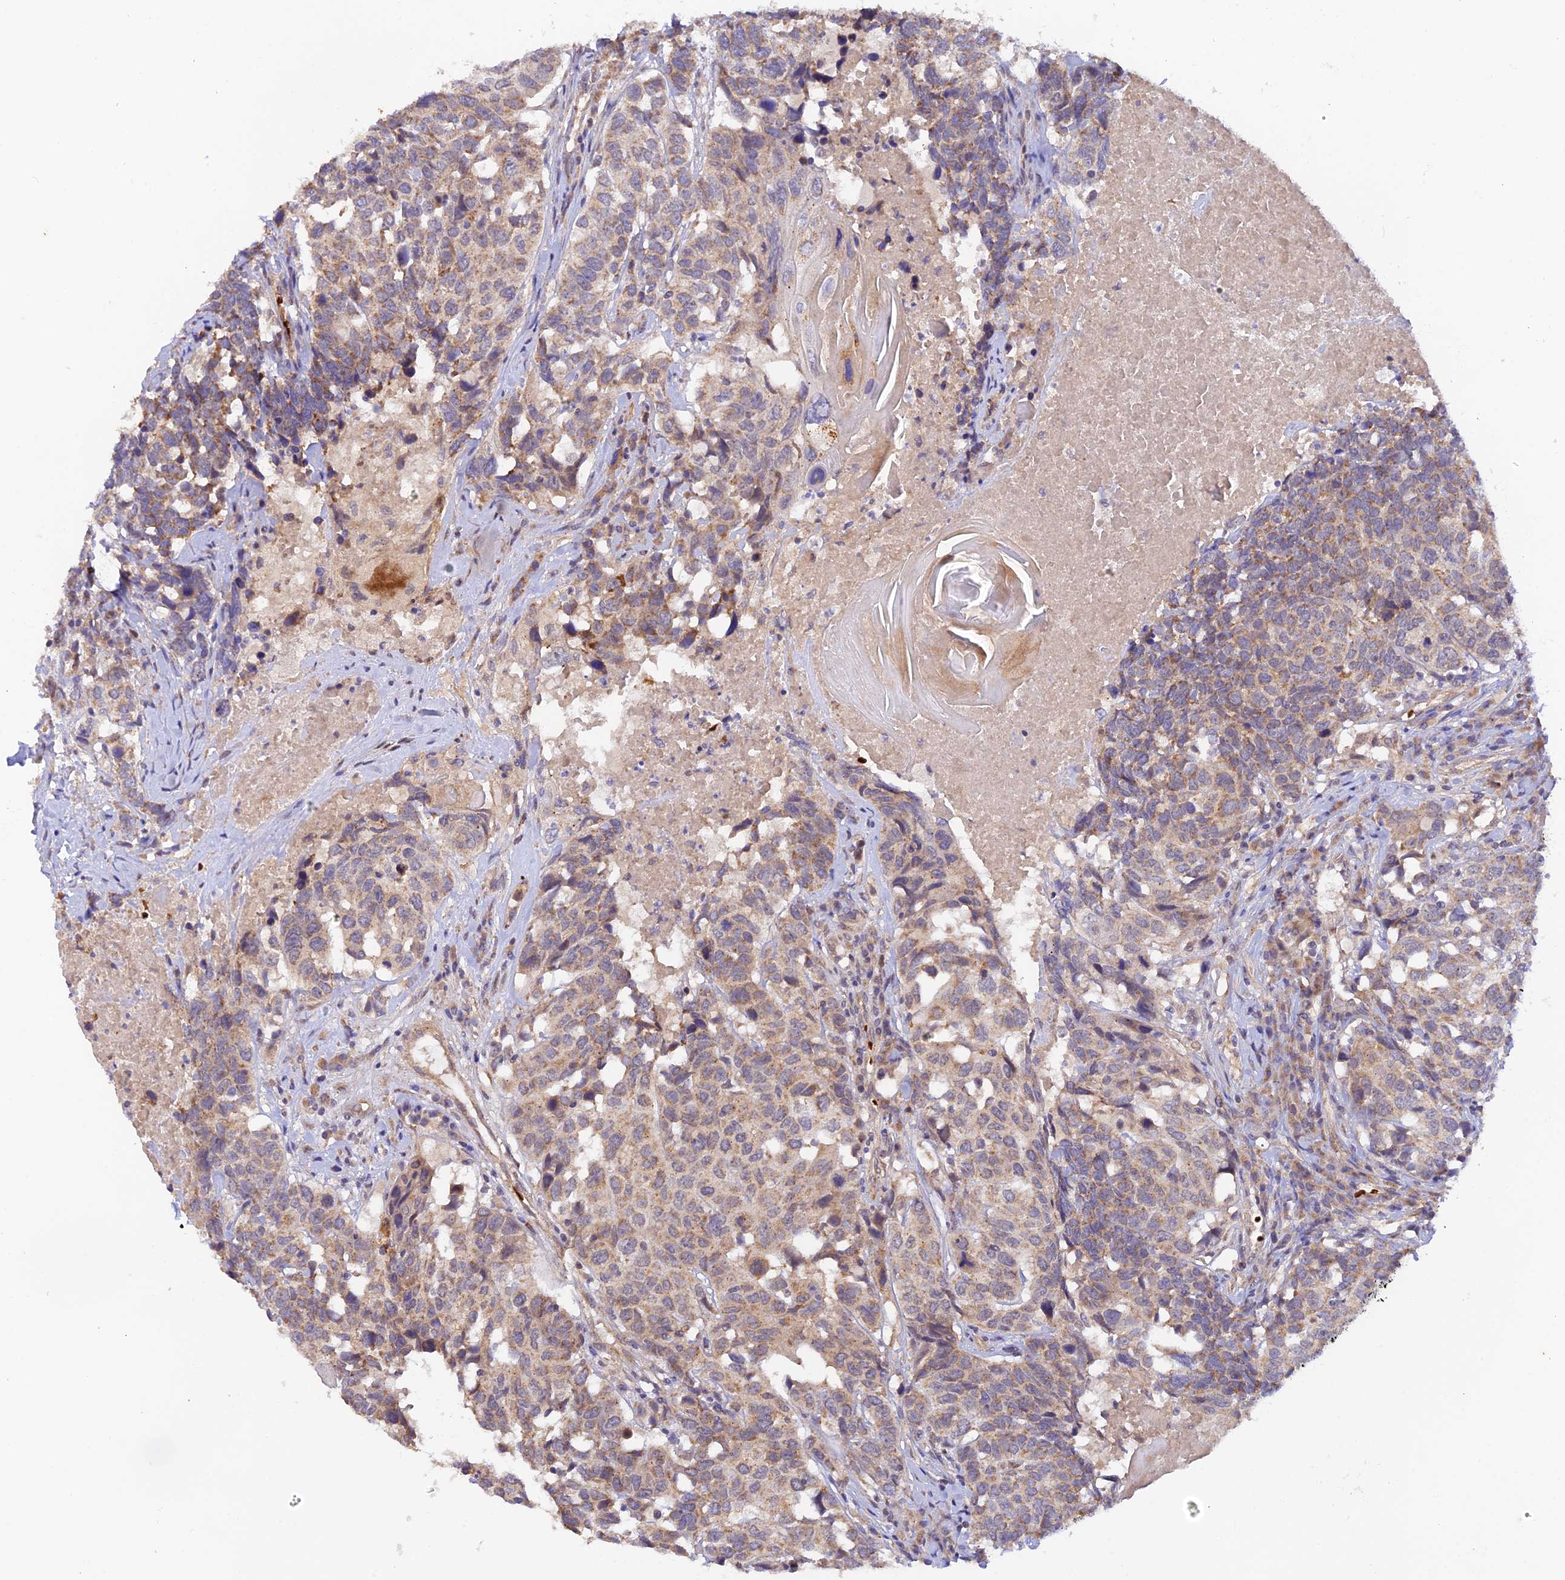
{"staining": {"intensity": "weak", "quantity": "25%-75%", "location": "cytoplasmic/membranous"}, "tissue": "head and neck cancer", "cell_type": "Tumor cells", "image_type": "cancer", "snomed": [{"axis": "morphology", "description": "Squamous cell carcinoma, NOS"}, {"axis": "topography", "description": "Head-Neck"}], "caption": "The histopathology image exhibits staining of head and neck cancer, revealing weak cytoplasmic/membranous protein expression (brown color) within tumor cells. Nuclei are stained in blue.", "gene": "WDFY4", "patient": {"sex": "male", "age": 66}}